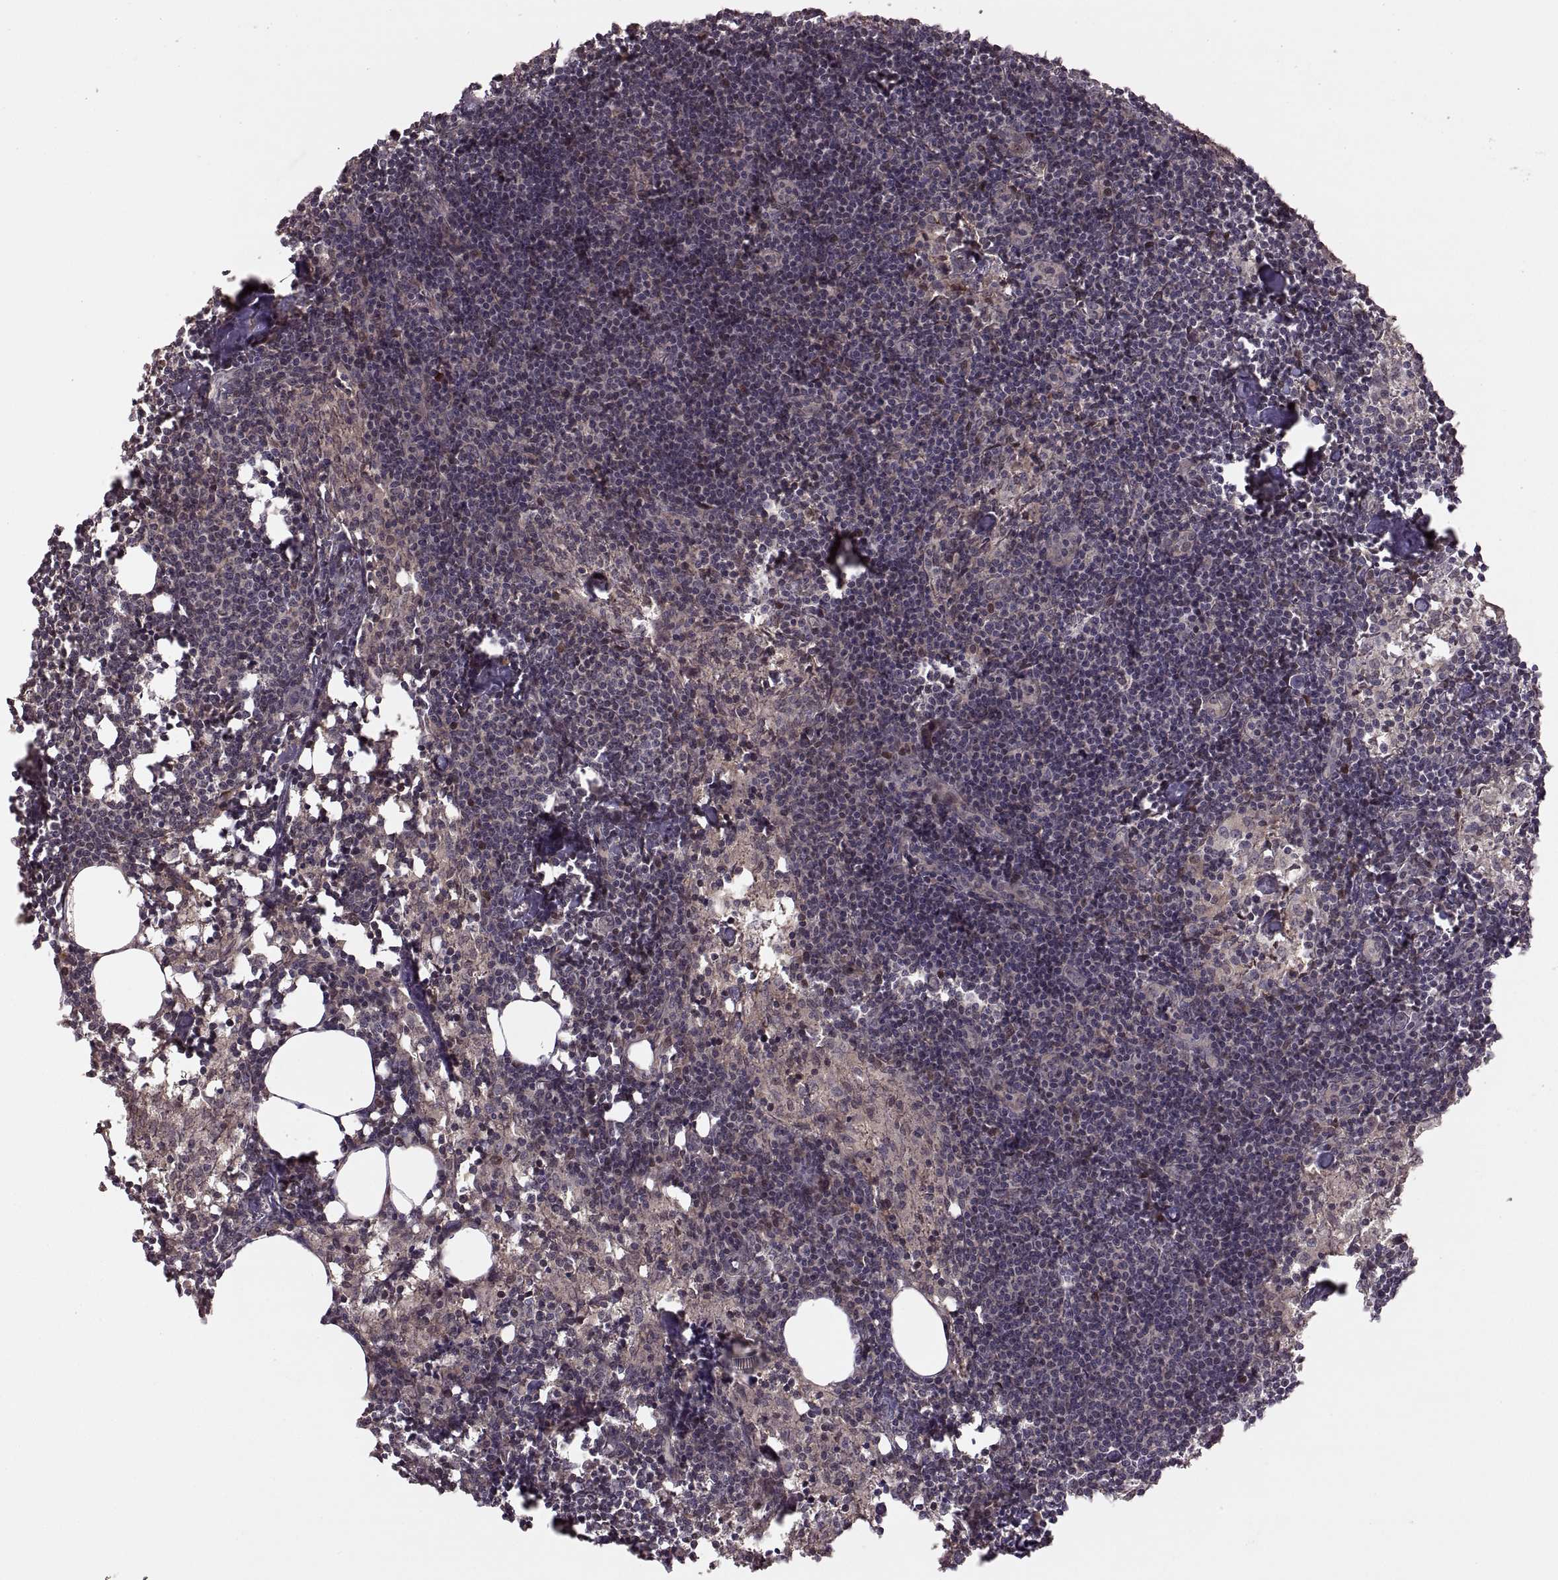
{"staining": {"intensity": "moderate", "quantity": ">75%", "location": "cytoplasmic/membranous,nuclear"}, "tissue": "lymph node", "cell_type": "Germinal center cells", "image_type": "normal", "snomed": [{"axis": "morphology", "description": "Normal tissue, NOS"}, {"axis": "topography", "description": "Lymph node"}], "caption": "Immunohistochemical staining of unremarkable lymph node shows >75% levels of moderate cytoplasmic/membranous,nuclear protein staining in about >75% of germinal center cells. The staining is performed using DAB (3,3'-diaminobenzidine) brown chromogen to label protein expression. The nuclei are counter-stained blue using hematoxylin.", "gene": "DEDD", "patient": {"sex": "female", "age": 52}}